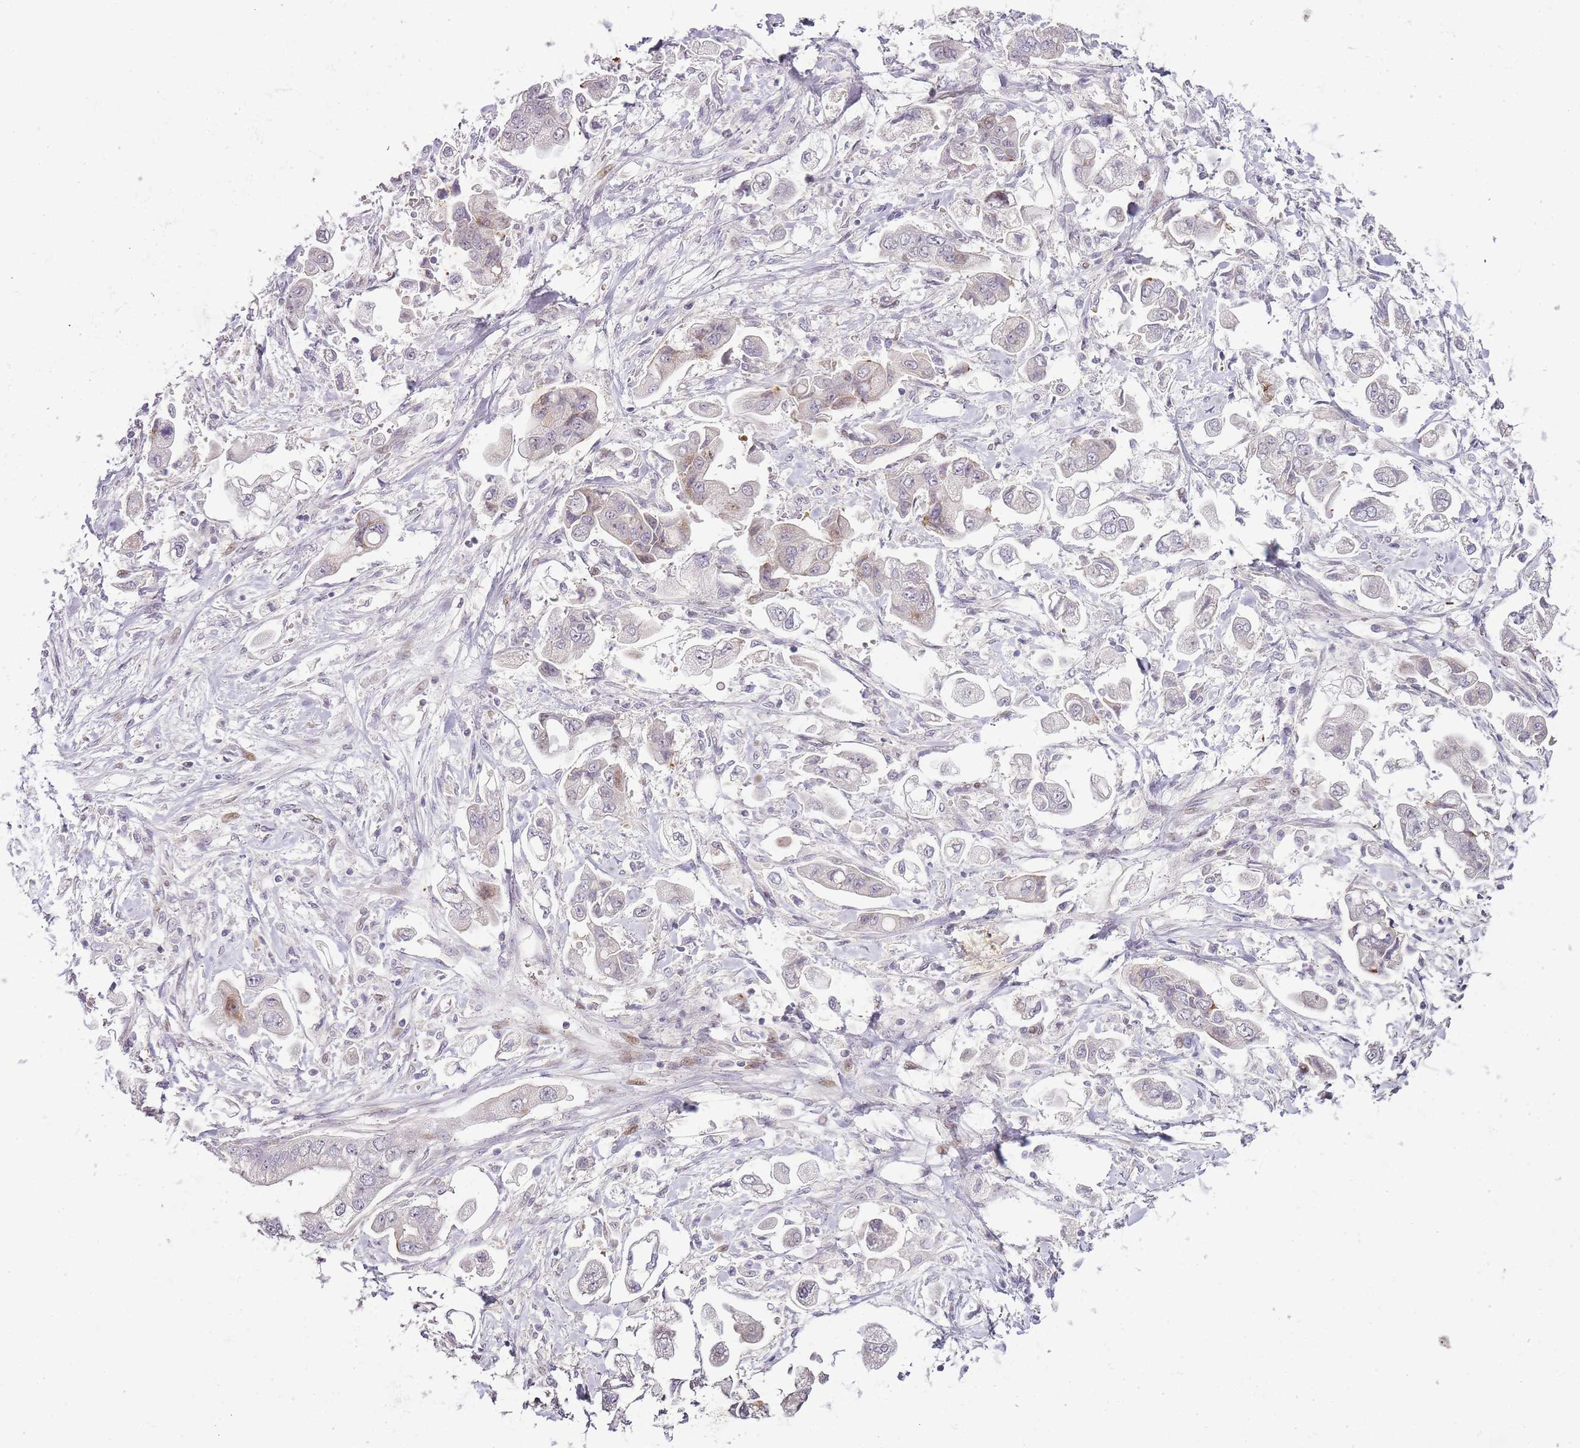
{"staining": {"intensity": "moderate", "quantity": "<25%", "location": "nuclear"}, "tissue": "stomach cancer", "cell_type": "Tumor cells", "image_type": "cancer", "snomed": [{"axis": "morphology", "description": "Adenocarcinoma, NOS"}, {"axis": "topography", "description": "Stomach"}], "caption": "Human stomach cancer (adenocarcinoma) stained for a protein (brown) displays moderate nuclear positive staining in about <25% of tumor cells.", "gene": "OGG1", "patient": {"sex": "male", "age": 62}}